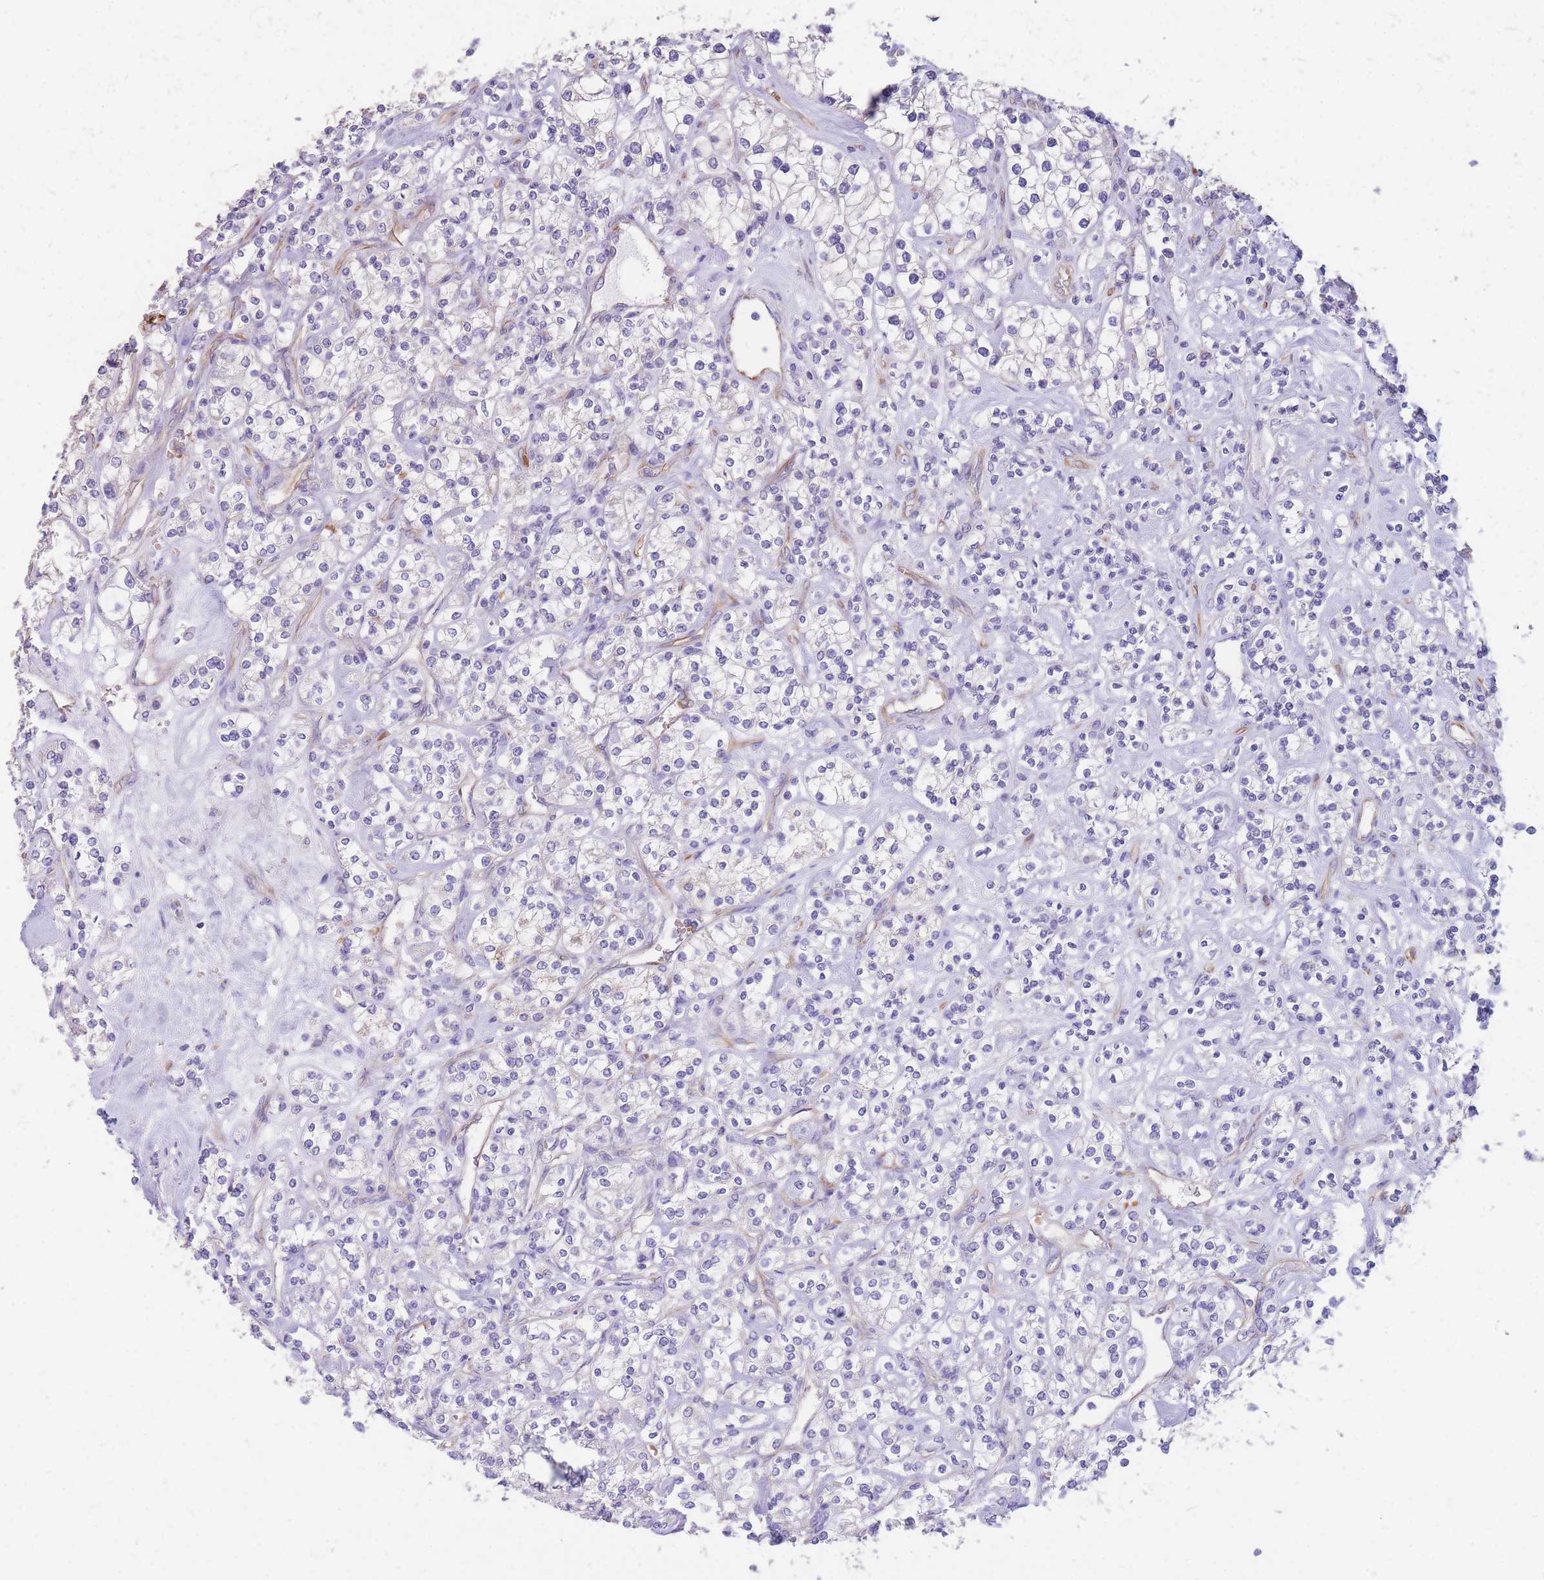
{"staining": {"intensity": "negative", "quantity": "none", "location": "none"}, "tissue": "renal cancer", "cell_type": "Tumor cells", "image_type": "cancer", "snomed": [{"axis": "morphology", "description": "Adenocarcinoma, NOS"}, {"axis": "topography", "description": "Kidney"}], "caption": "Immunohistochemistry histopathology image of neoplastic tissue: adenocarcinoma (renal) stained with DAB (3,3'-diaminobenzidine) exhibits no significant protein expression in tumor cells. (DAB (3,3'-diaminobenzidine) immunohistochemistry (IHC), high magnification).", "gene": "ANKRD53", "patient": {"sex": "male", "age": 77}}